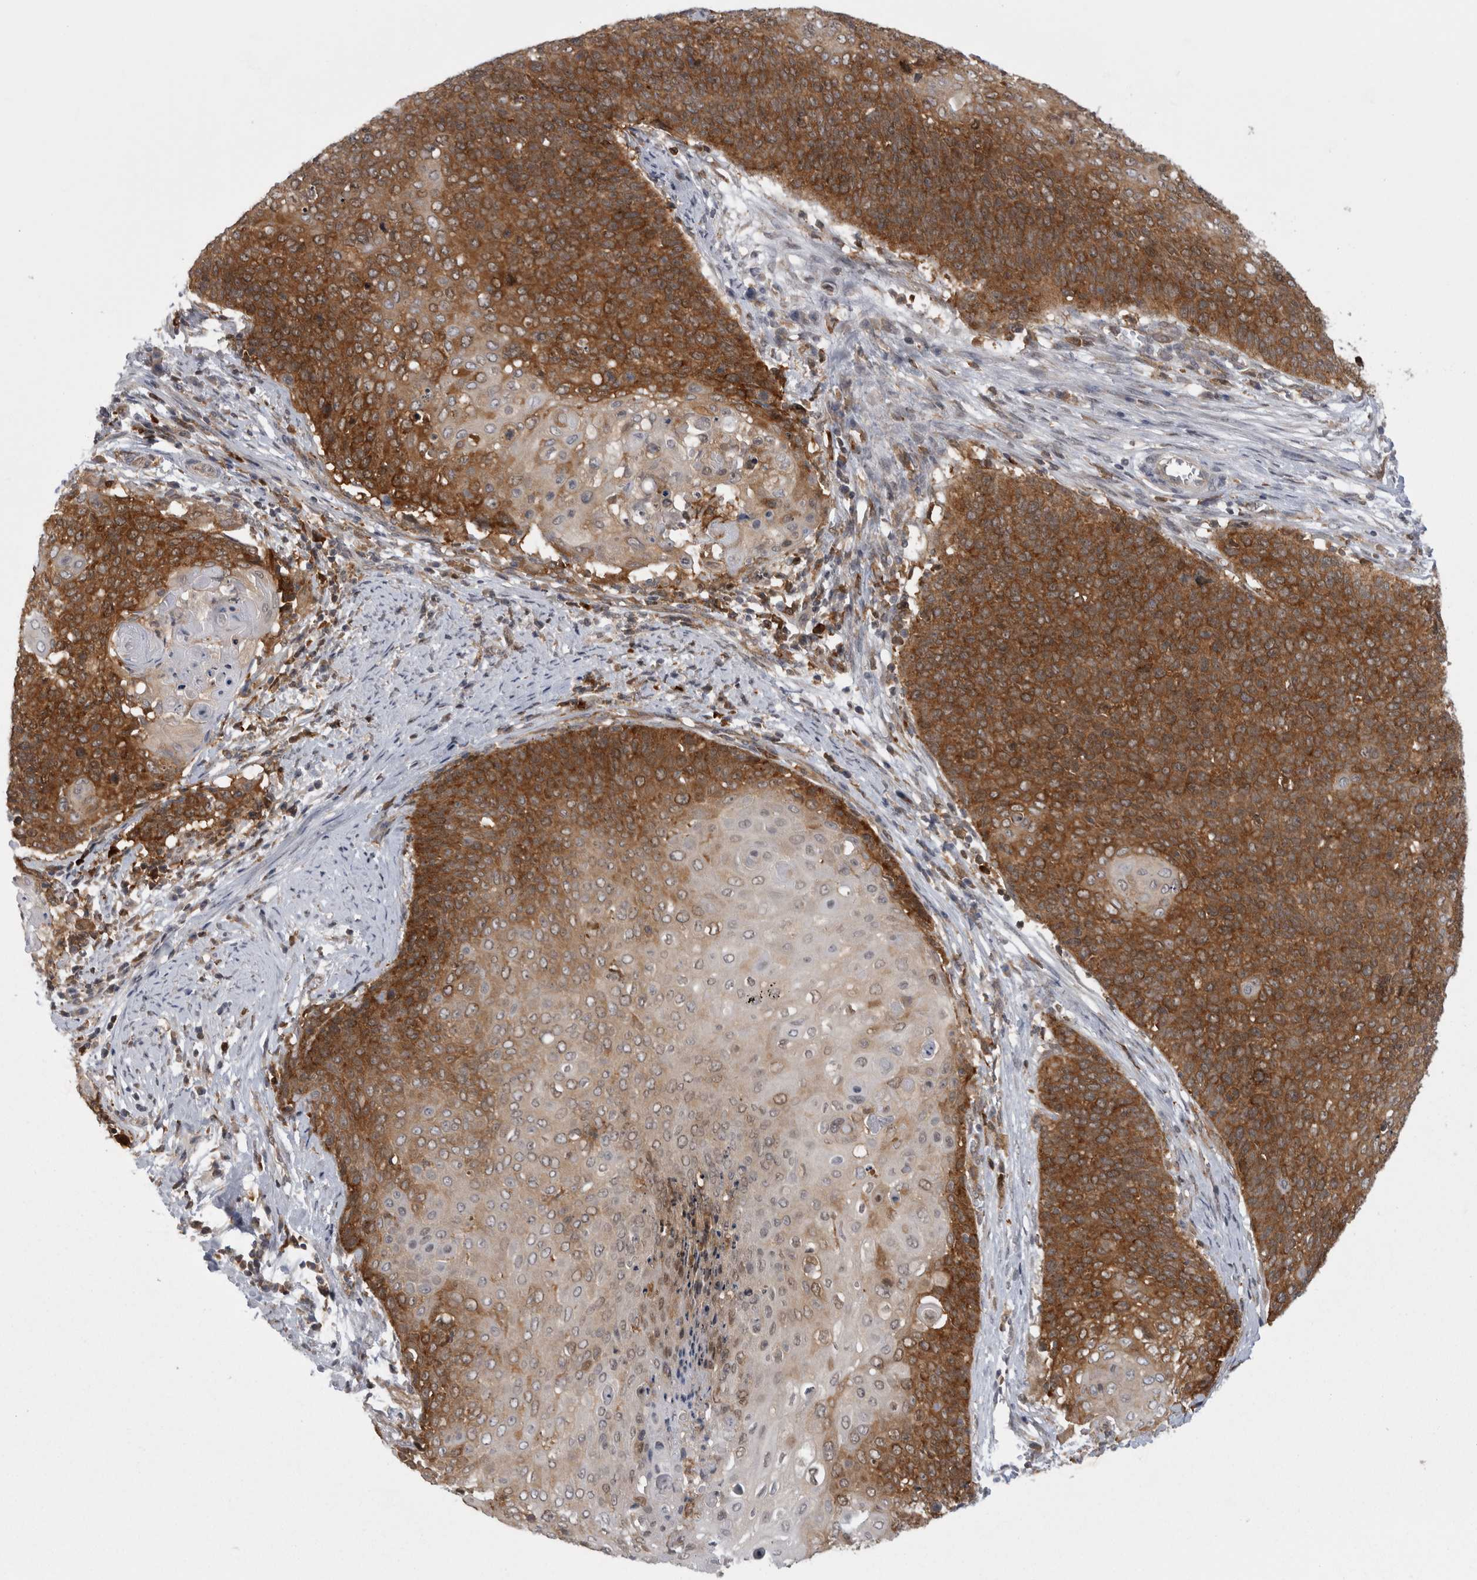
{"staining": {"intensity": "strong", "quantity": ">75%", "location": "cytoplasmic/membranous"}, "tissue": "cervical cancer", "cell_type": "Tumor cells", "image_type": "cancer", "snomed": [{"axis": "morphology", "description": "Squamous cell carcinoma, NOS"}, {"axis": "topography", "description": "Cervix"}], "caption": "Immunohistochemistry (DAB) staining of human cervical cancer displays strong cytoplasmic/membranous protein expression in about >75% of tumor cells.", "gene": "CACYBP", "patient": {"sex": "female", "age": 39}}